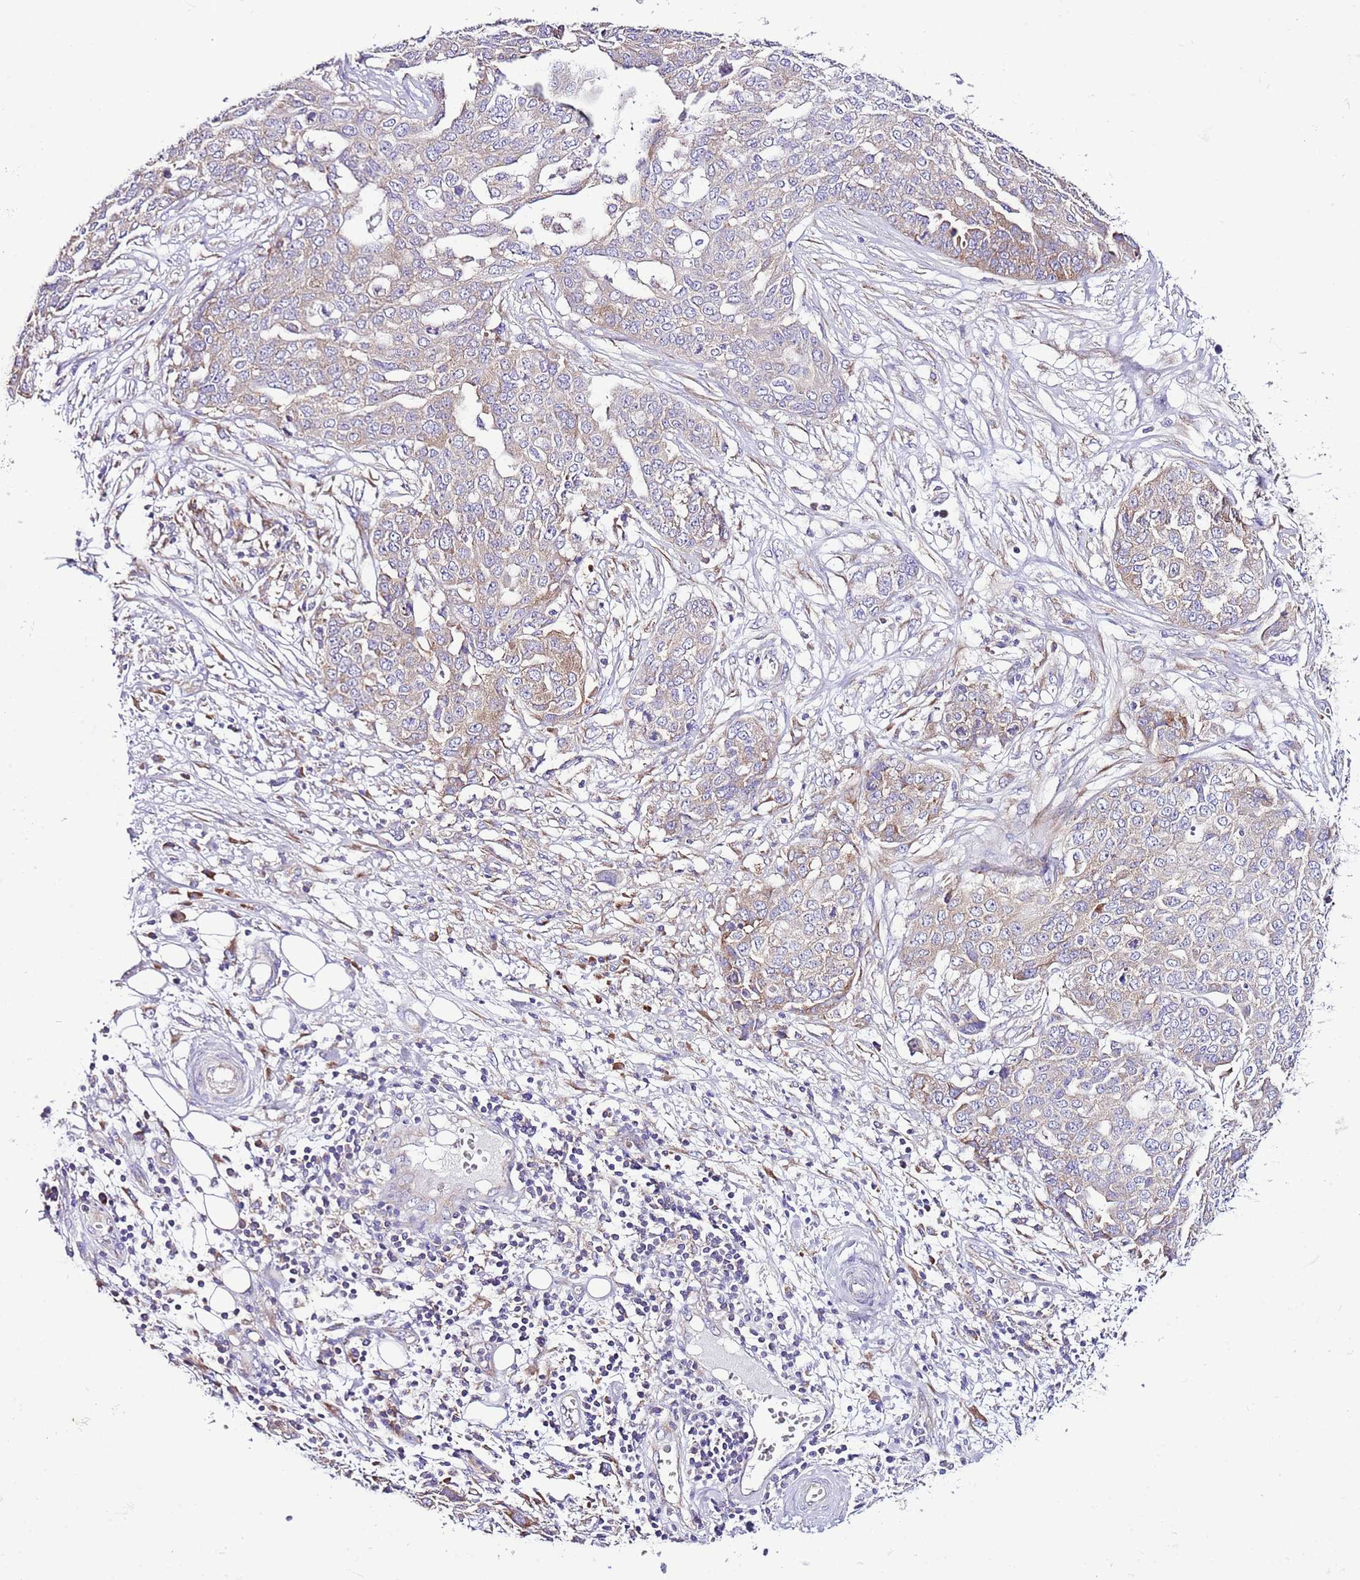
{"staining": {"intensity": "weak", "quantity": "25%-75%", "location": "cytoplasmic/membranous"}, "tissue": "ovarian cancer", "cell_type": "Tumor cells", "image_type": "cancer", "snomed": [{"axis": "morphology", "description": "Cystadenocarcinoma, serous, NOS"}, {"axis": "topography", "description": "Soft tissue"}, {"axis": "topography", "description": "Ovary"}], "caption": "Protein expression analysis of ovarian serous cystadenocarcinoma displays weak cytoplasmic/membranous positivity in about 25%-75% of tumor cells.", "gene": "RPS10", "patient": {"sex": "female", "age": 57}}